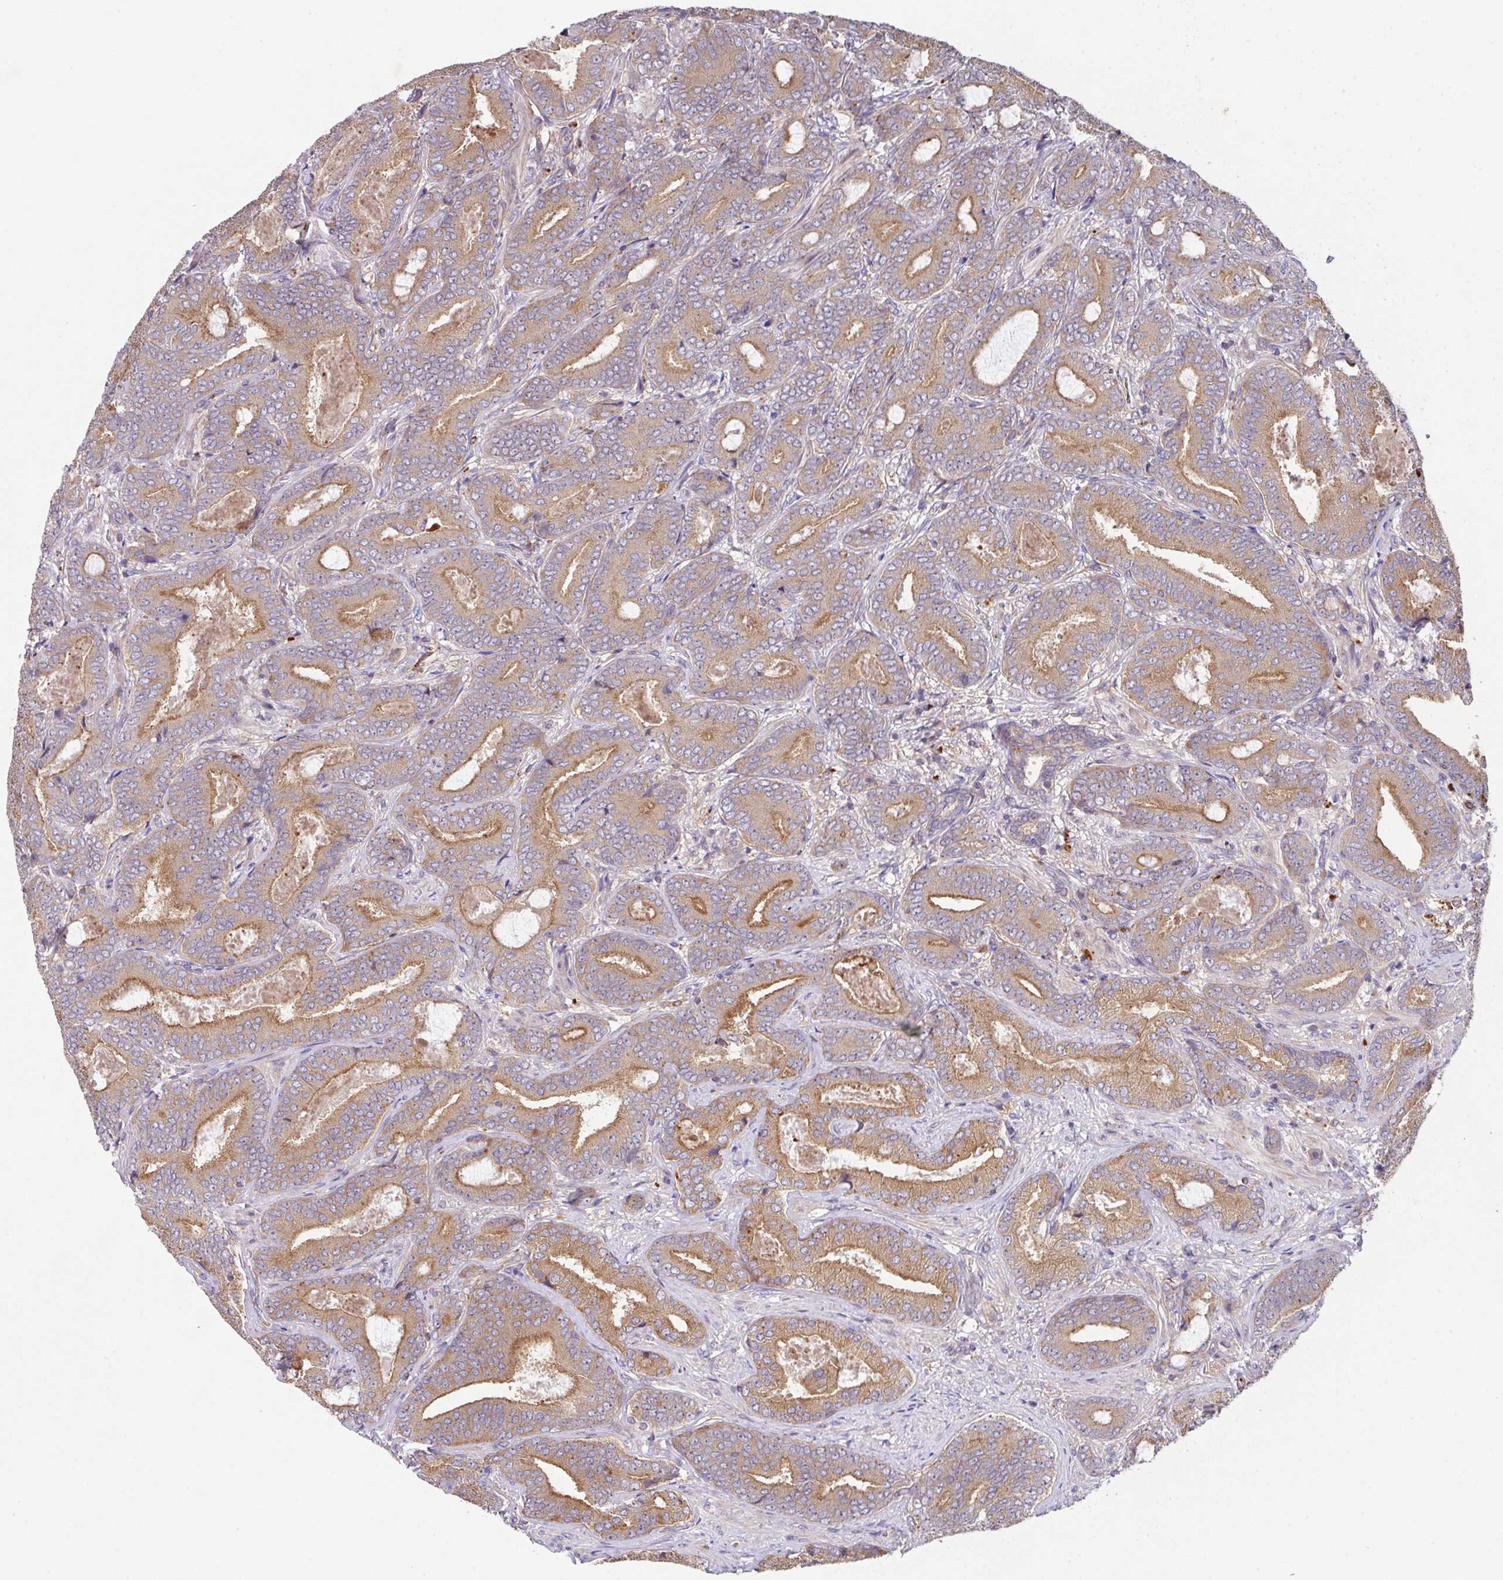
{"staining": {"intensity": "moderate", "quantity": "25%-75%", "location": "cytoplasmic/membranous"}, "tissue": "prostate cancer", "cell_type": "Tumor cells", "image_type": "cancer", "snomed": [{"axis": "morphology", "description": "Adenocarcinoma, Low grade"}, {"axis": "topography", "description": "Prostate and seminal vesicle, NOS"}], "caption": "Moderate cytoplasmic/membranous expression is present in about 25%-75% of tumor cells in prostate adenocarcinoma (low-grade).", "gene": "TRIM14", "patient": {"sex": "male", "age": 61}}